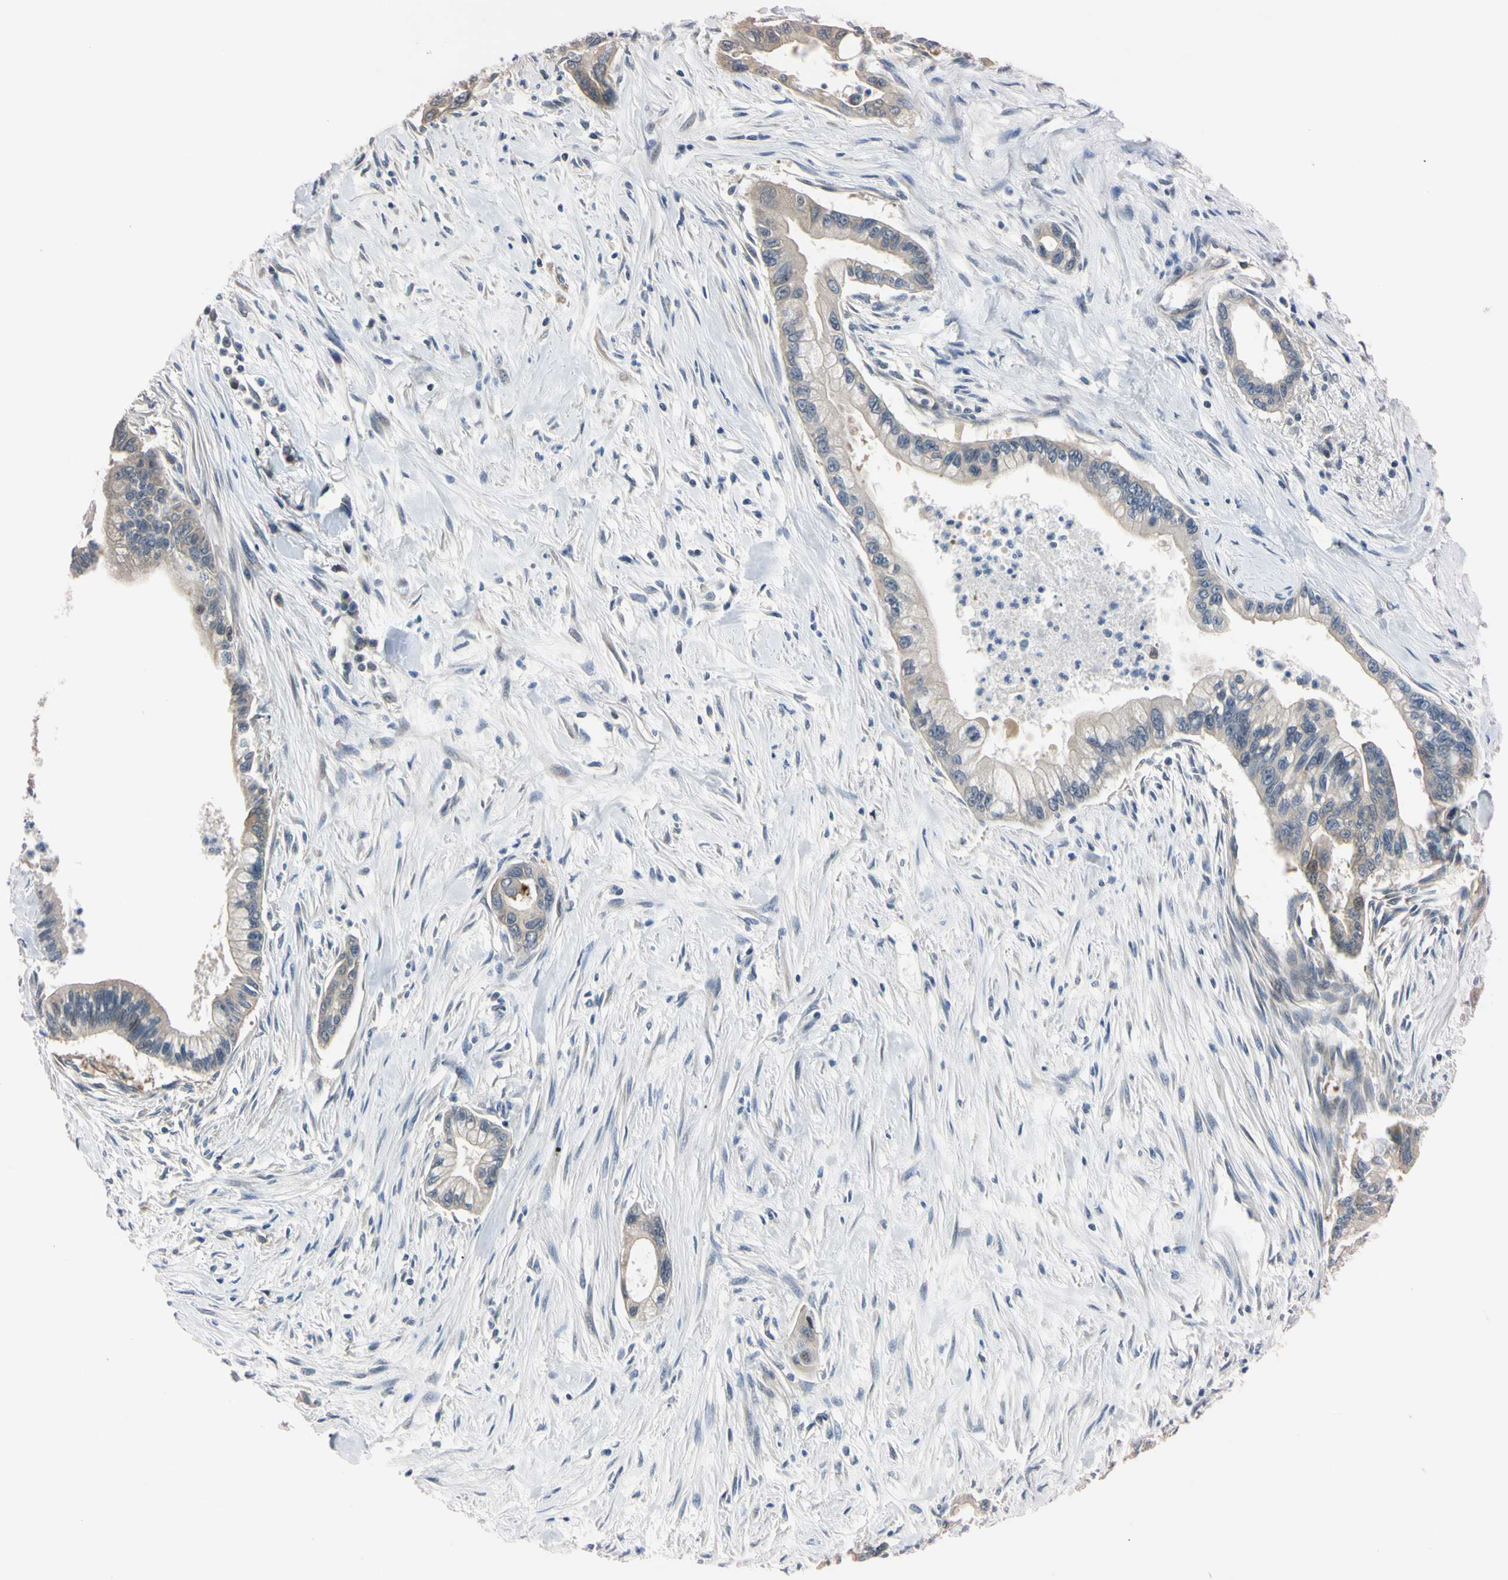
{"staining": {"intensity": "weak", "quantity": ">75%", "location": "cytoplasmic/membranous"}, "tissue": "pancreatic cancer", "cell_type": "Tumor cells", "image_type": "cancer", "snomed": [{"axis": "morphology", "description": "Adenocarcinoma, NOS"}, {"axis": "topography", "description": "Pancreas"}], "caption": "Protein staining demonstrates weak cytoplasmic/membranous staining in approximately >75% of tumor cells in pancreatic cancer (adenocarcinoma).", "gene": "RARS1", "patient": {"sex": "male", "age": 70}}